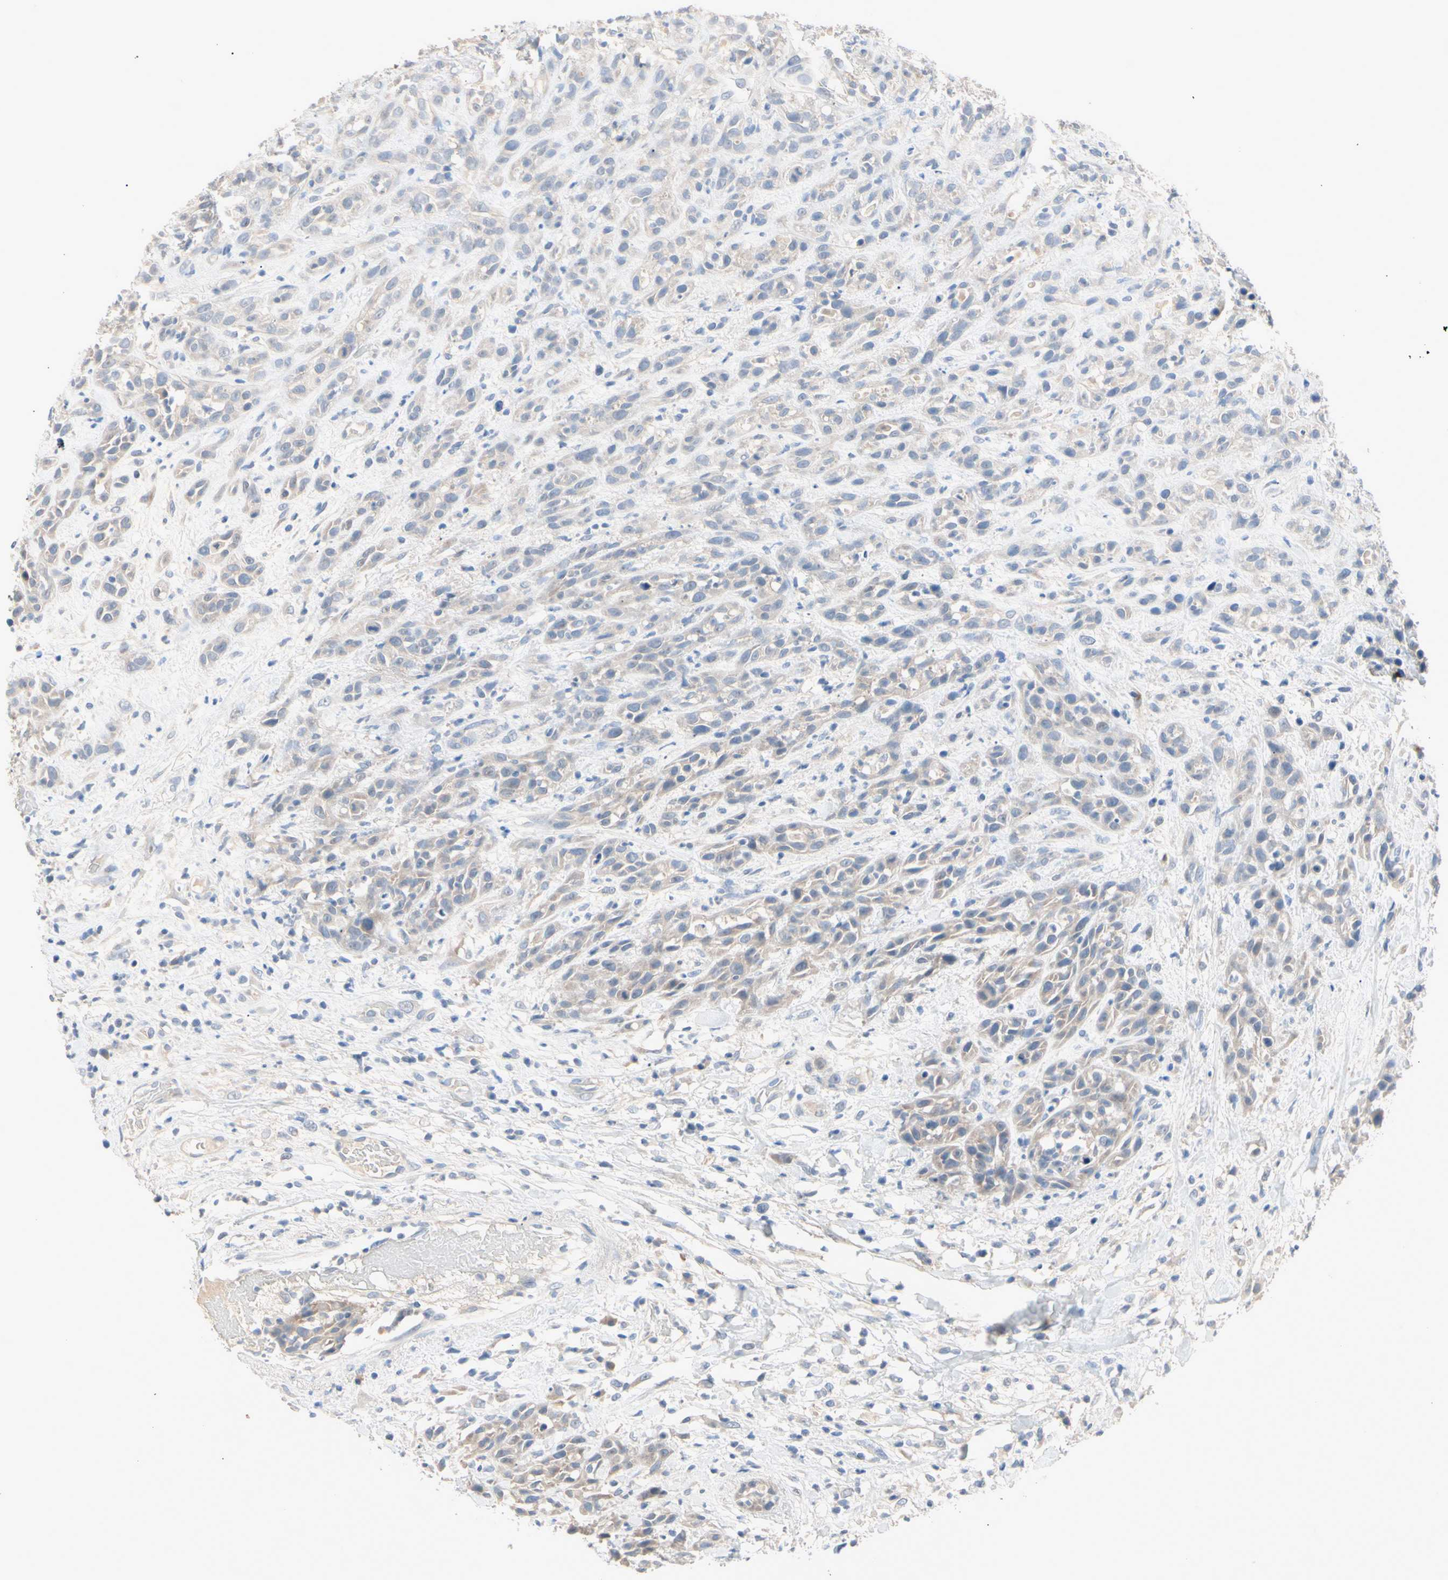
{"staining": {"intensity": "weak", "quantity": "<25%", "location": "cytoplasmic/membranous"}, "tissue": "head and neck cancer", "cell_type": "Tumor cells", "image_type": "cancer", "snomed": [{"axis": "morphology", "description": "Normal tissue, NOS"}, {"axis": "morphology", "description": "Squamous cell carcinoma, NOS"}, {"axis": "topography", "description": "Cartilage tissue"}, {"axis": "topography", "description": "Head-Neck"}], "caption": "Tumor cells are negative for brown protein staining in head and neck cancer.", "gene": "MARK1", "patient": {"sex": "male", "age": 62}}